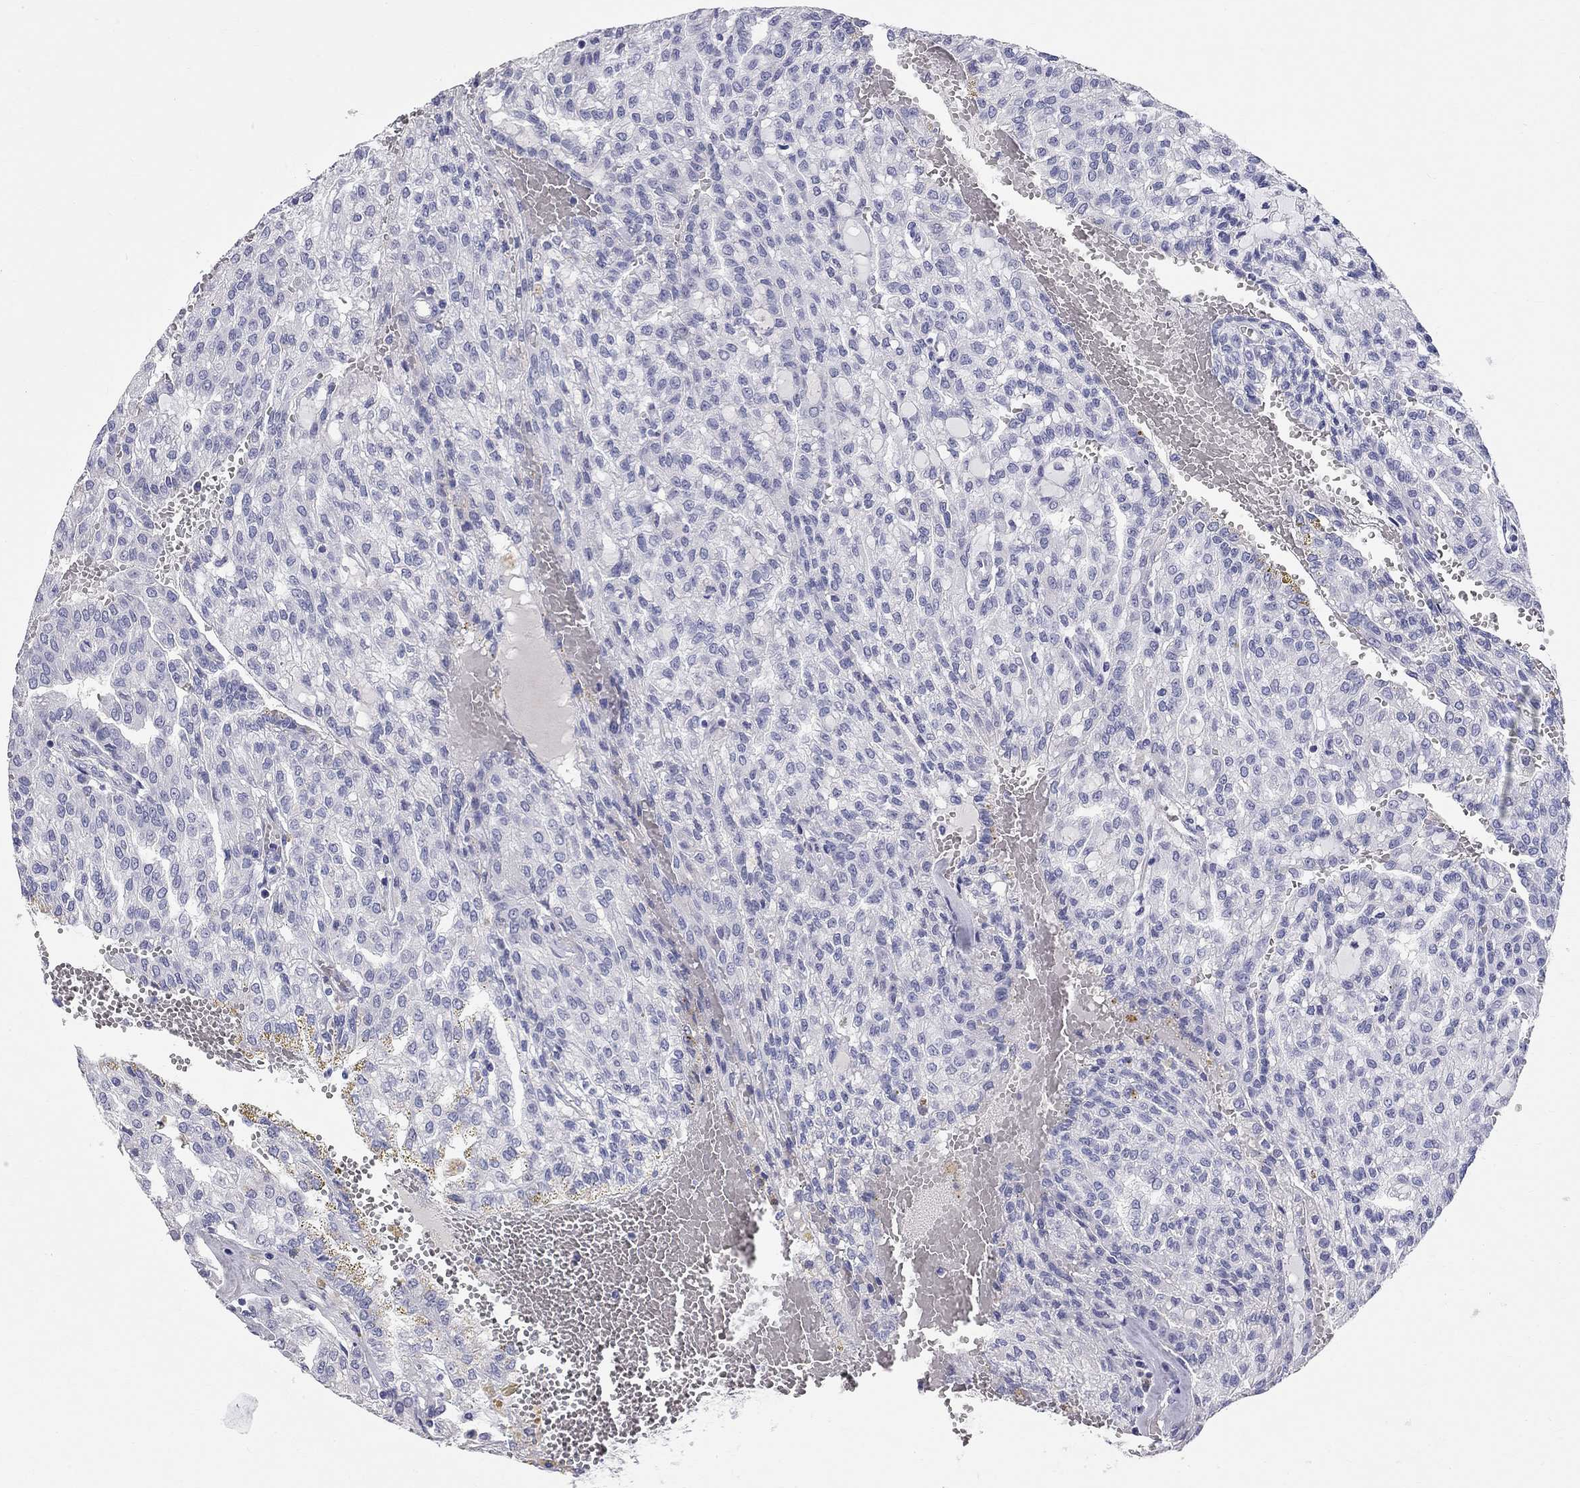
{"staining": {"intensity": "negative", "quantity": "none", "location": "none"}, "tissue": "renal cancer", "cell_type": "Tumor cells", "image_type": "cancer", "snomed": [{"axis": "morphology", "description": "Adenocarcinoma, NOS"}, {"axis": "topography", "description": "Kidney"}], "caption": "This is an immunohistochemistry (IHC) micrograph of renal adenocarcinoma. There is no expression in tumor cells.", "gene": "PHOX2B", "patient": {"sex": "male", "age": 63}}